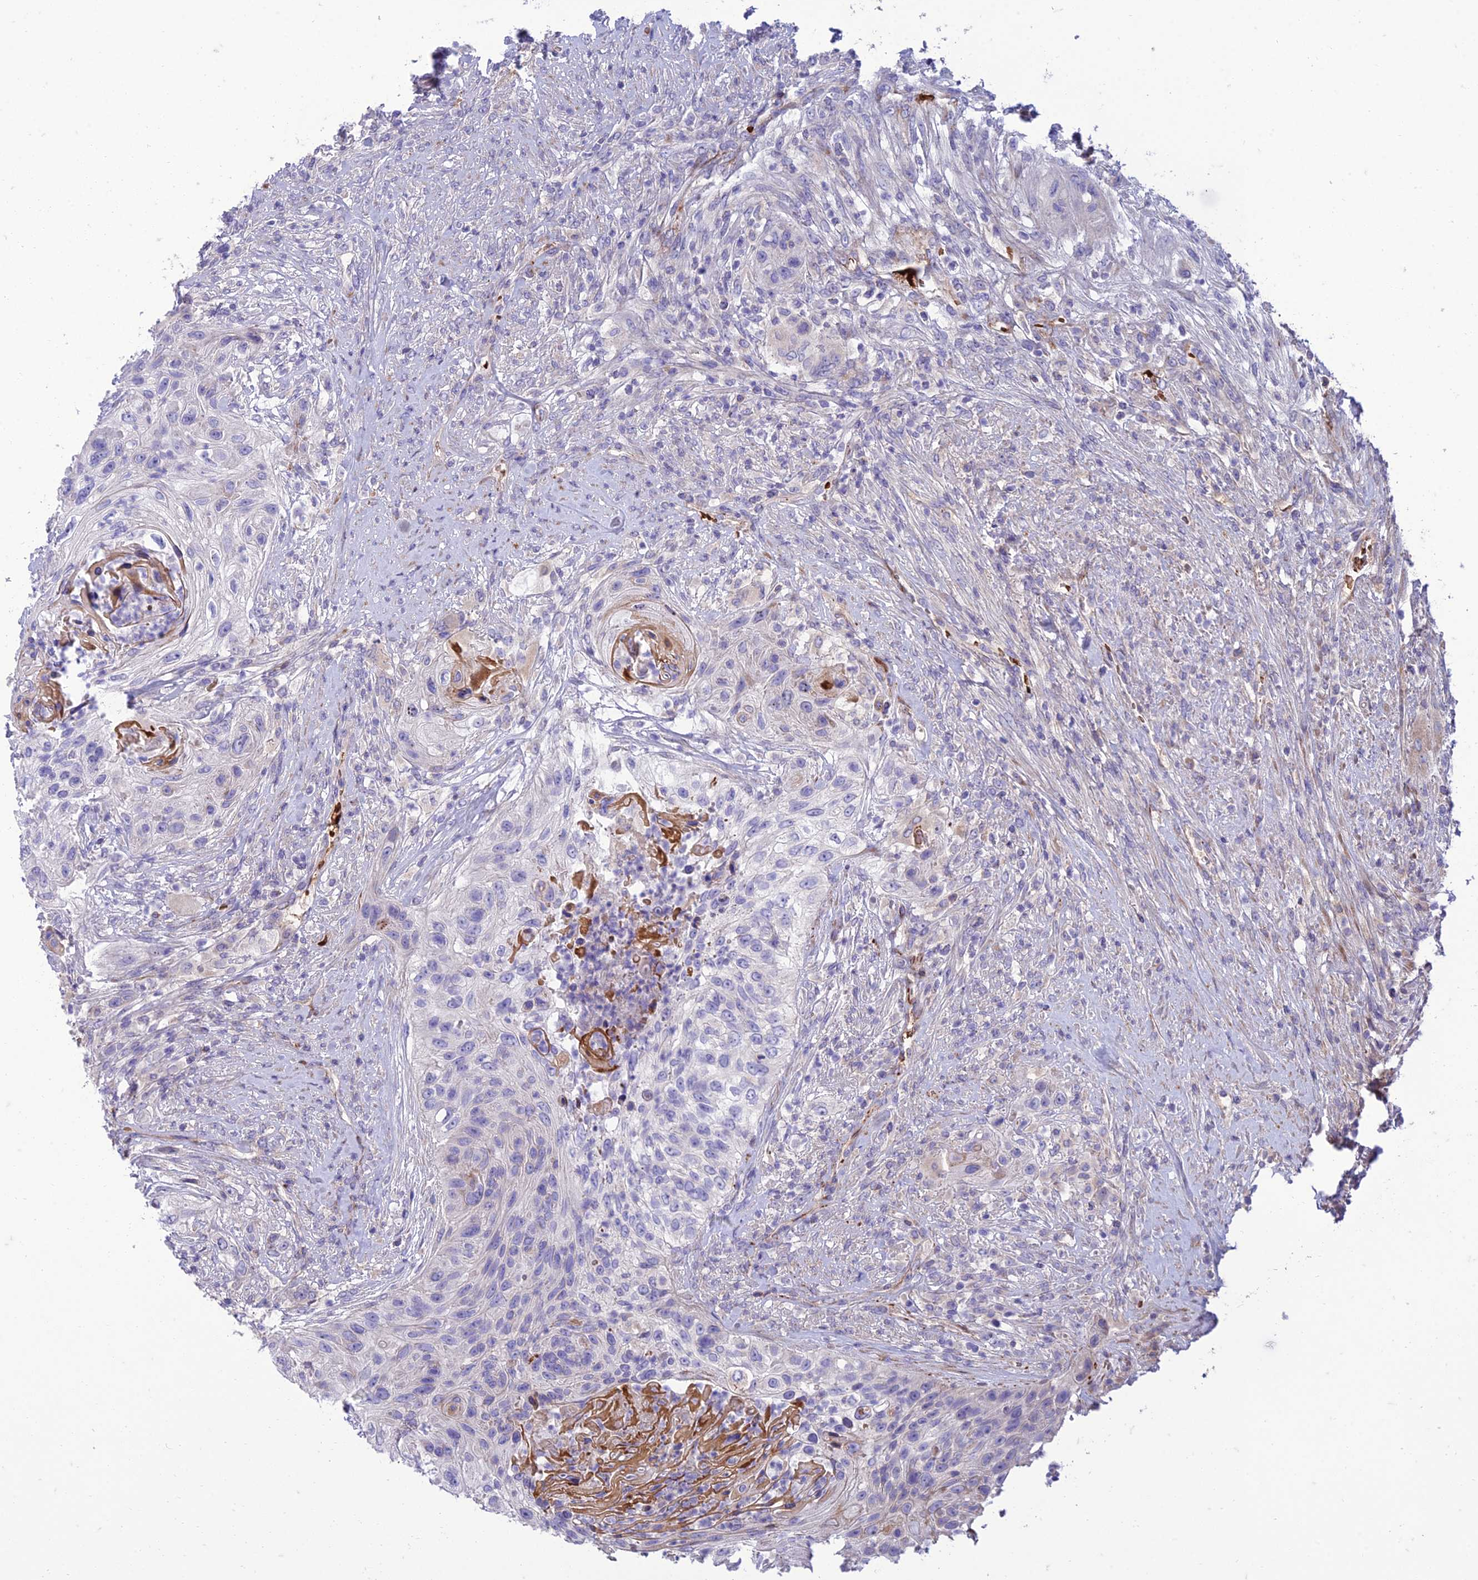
{"staining": {"intensity": "negative", "quantity": "none", "location": "none"}, "tissue": "urothelial cancer", "cell_type": "Tumor cells", "image_type": "cancer", "snomed": [{"axis": "morphology", "description": "Urothelial carcinoma, High grade"}, {"axis": "topography", "description": "Urinary bladder"}], "caption": "Immunohistochemistry micrograph of neoplastic tissue: human urothelial cancer stained with DAB (3,3'-diaminobenzidine) shows no significant protein positivity in tumor cells. Nuclei are stained in blue.", "gene": "SEL1L3", "patient": {"sex": "female", "age": 60}}